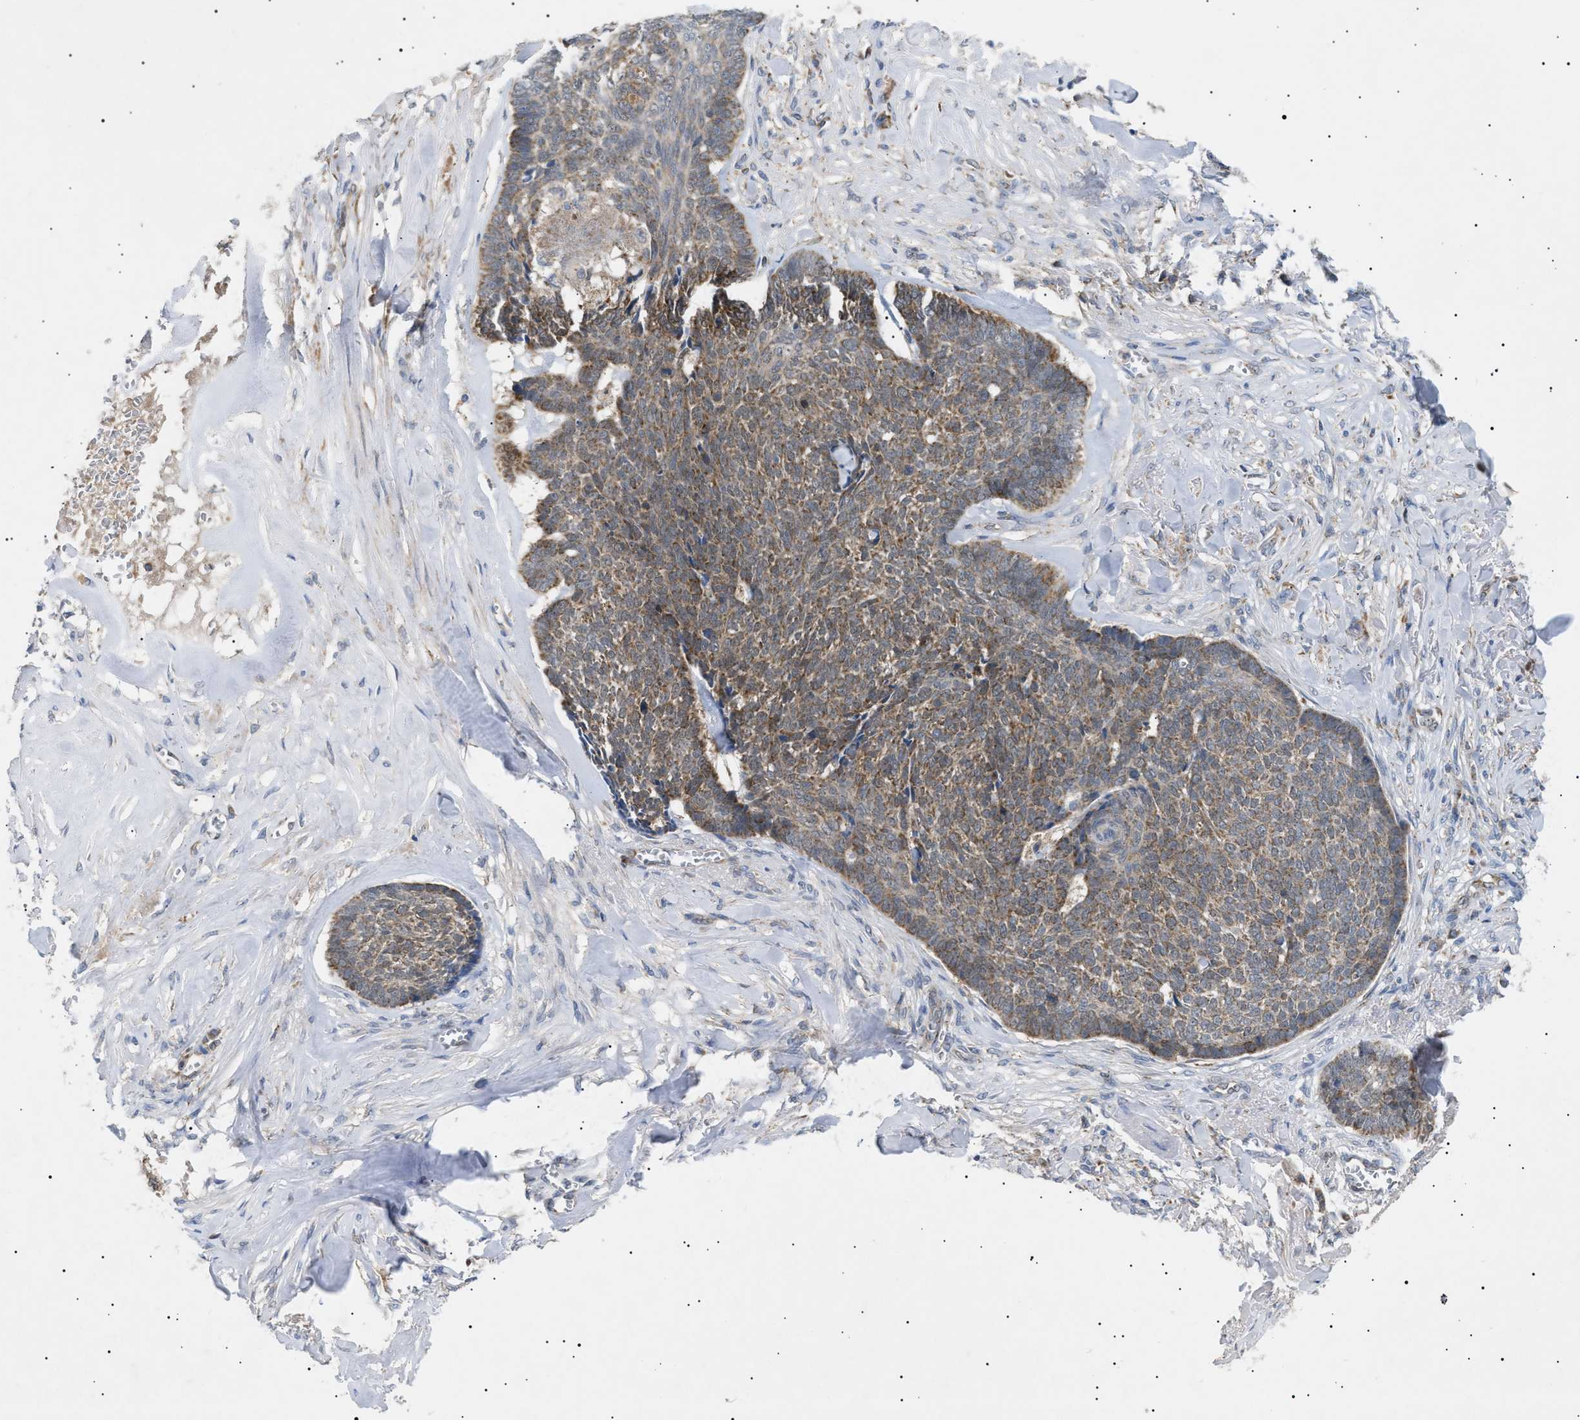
{"staining": {"intensity": "moderate", "quantity": "25%-75%", "location": "cytoplasmic/membranous"}, "tissue": "skin cancer", "cell_type": "Tumor cells", "image_type": "cancer", "snomed": [{"axis": "morphology", "description": "Basal cell carcinoma"}, {"axis": "topography", "description": "Skin"}], "caption": "This photomicrograph exhibits immunohistochemistry (IHC) staining of skin cancer, with medium moderate cytoplasmic/membranous positivity in about 25%-75% of tumor cells.", "gene": "SIRT5", "patient": {"sex": "male", "age": 84}}